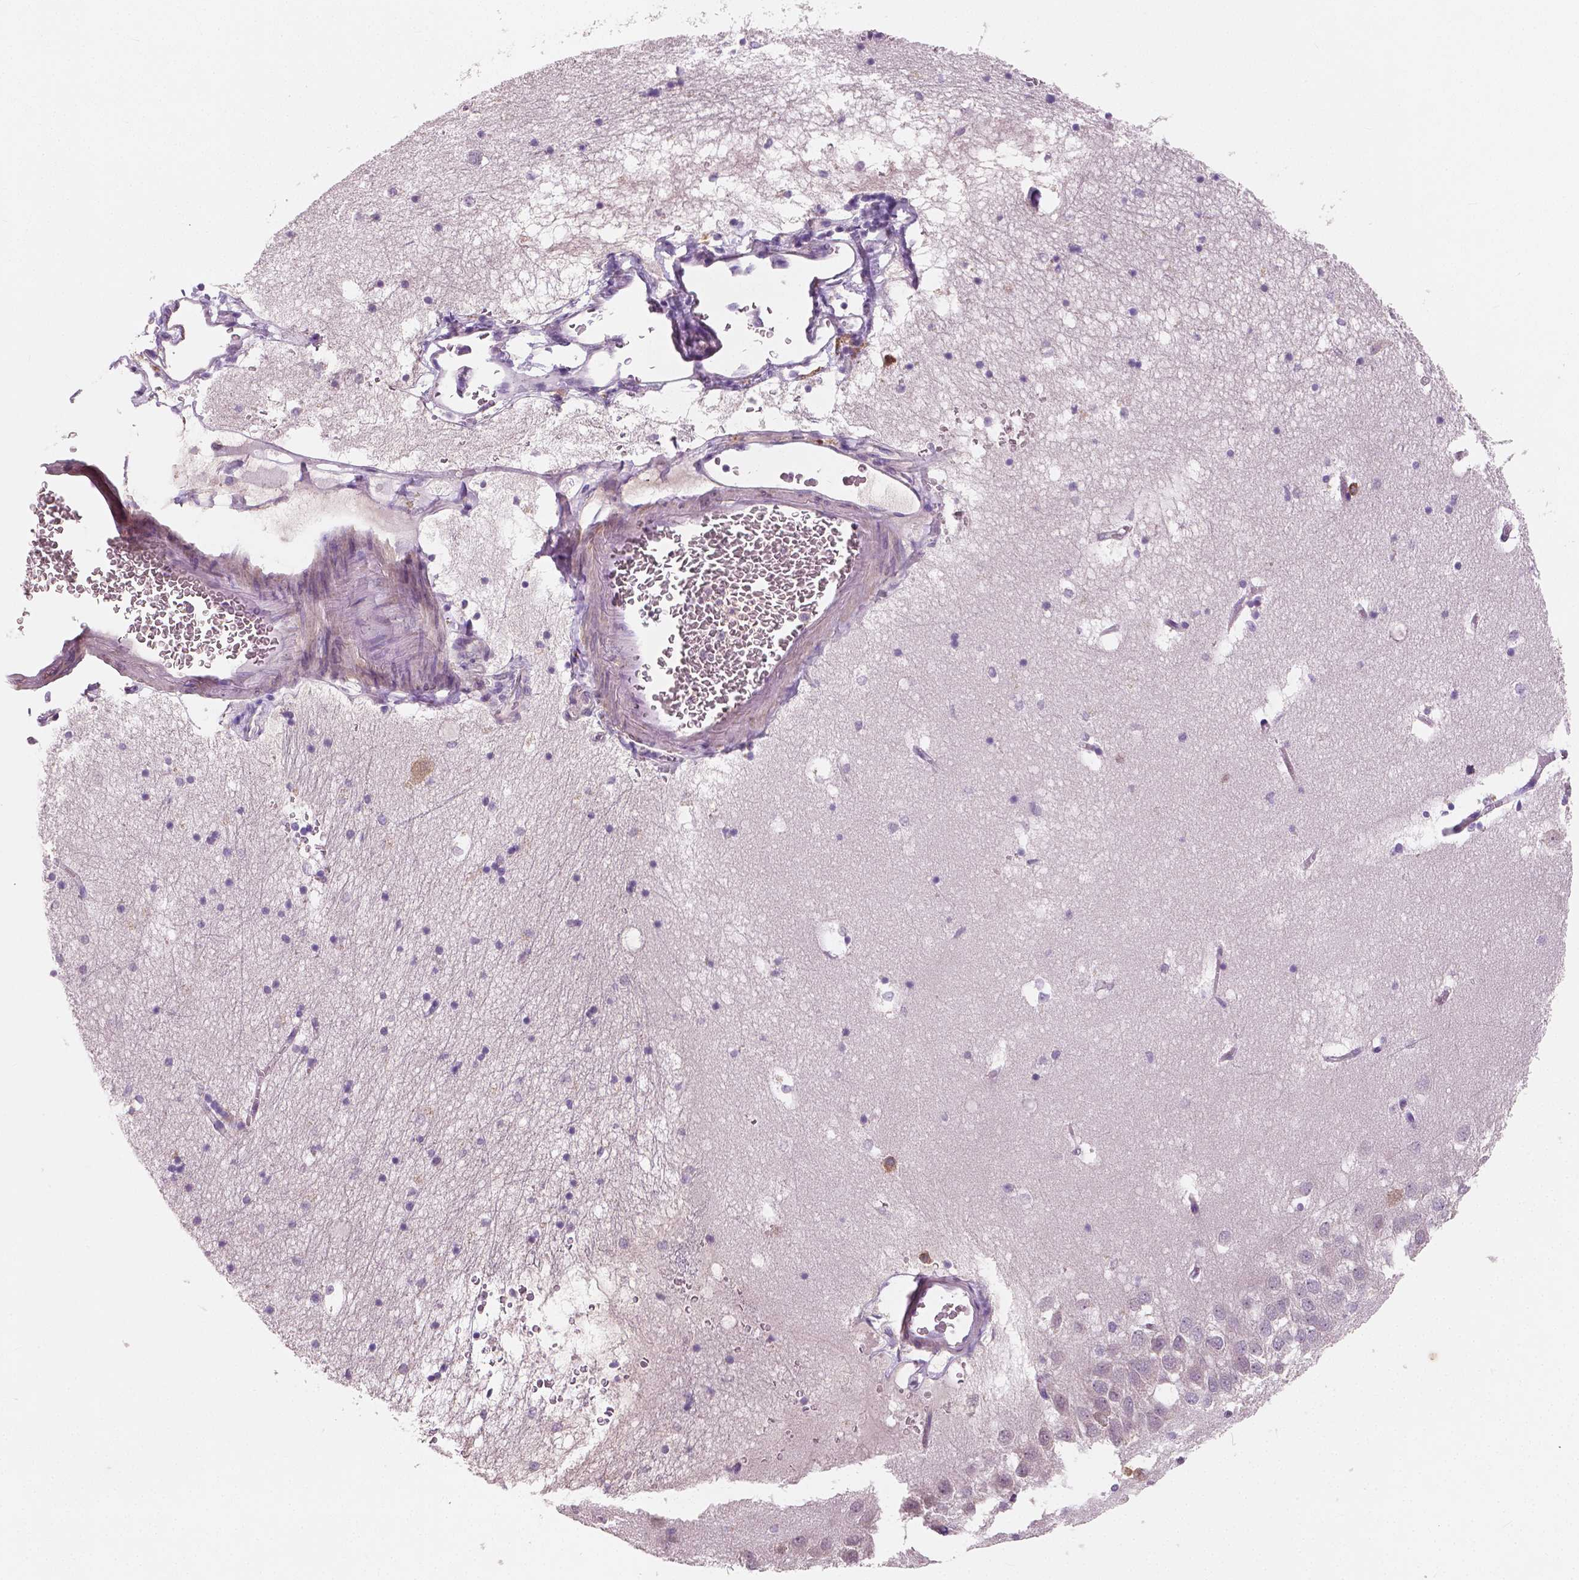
{"staining": {"intensity": "negative", "quantity": "none", "location": "none"}, "tissue": "hippocampus", "cell_type": "Glial cells", "image_type": "normal", "snomed": [{"axis": "morphology", "description": "Normal tissue, NOS"}, {"axis": "topography", "description": "Hippocampus"}], "caption": "A histopathology image of hippocampus stained for a protein shows no brown staining in glial cells.", "gene": "LSM14B", "patient": {"sex": "male", "age": 58}}